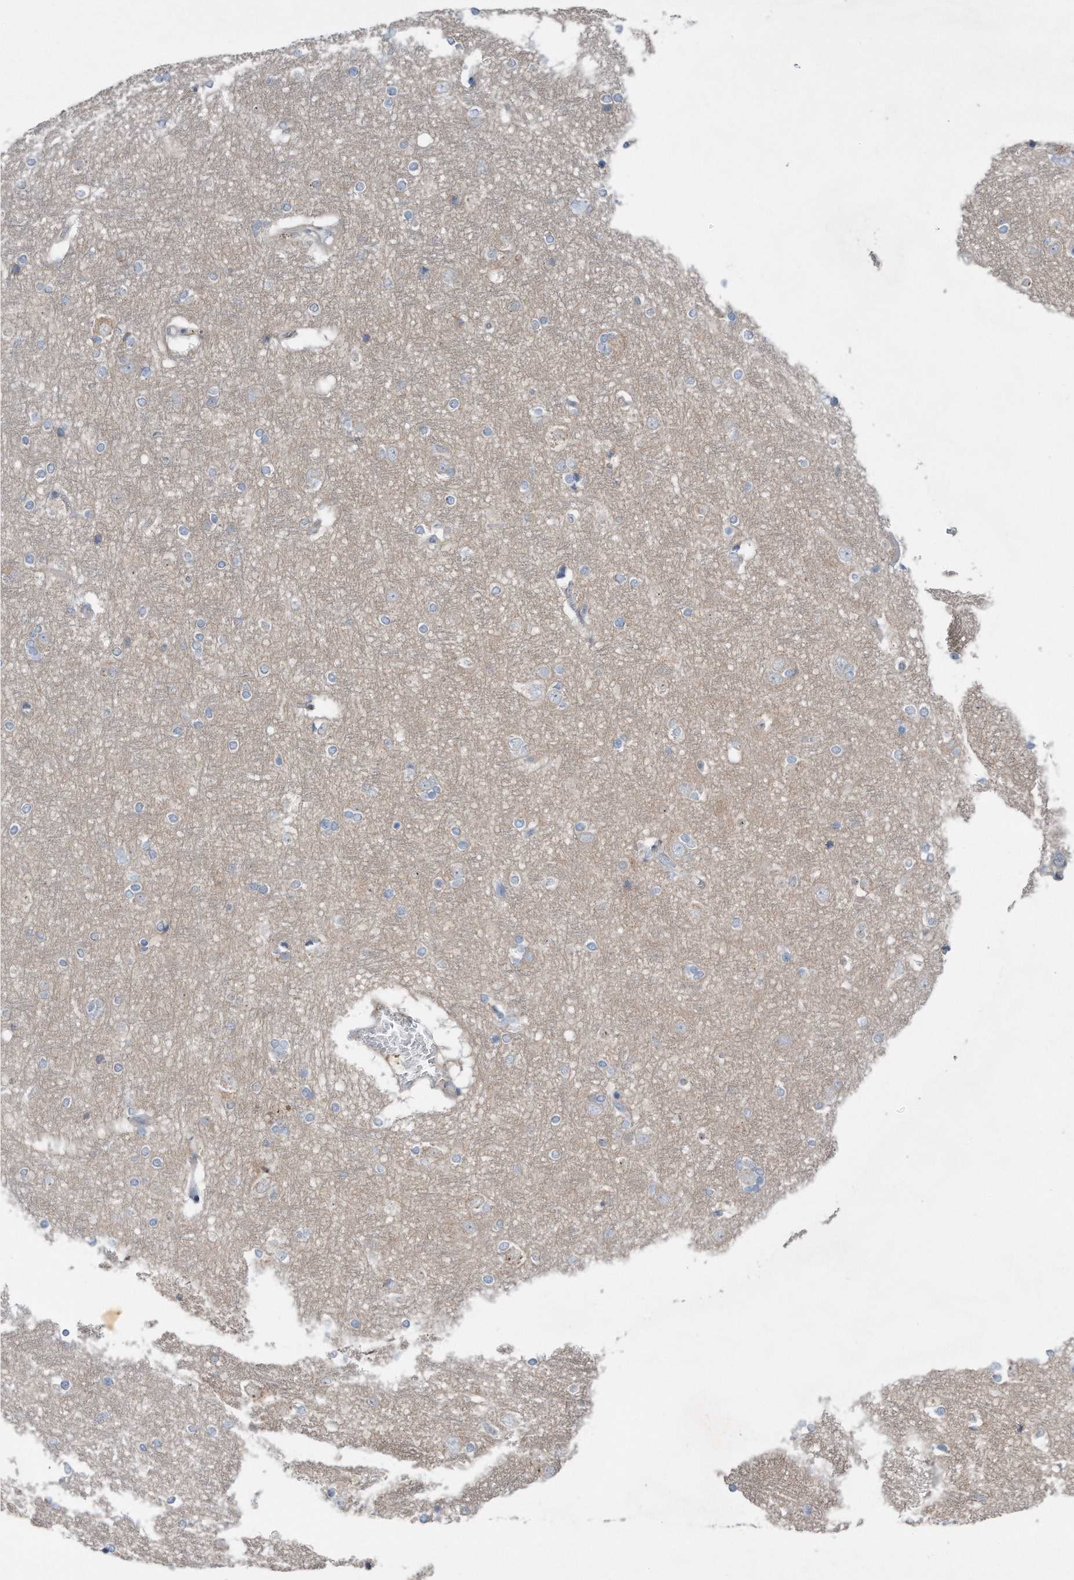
{"staining": {"intensity": "negative", "quantity": "none", "location": "none"}, "tissue": "cerebral cortex", "cell_type": "Endothelial cells", "image_type": "normal", "snomed": [{"axis": "morphology", "description": "Normal tissue, NOS"}, {"axis": "topography", "description": "Cerebral cortex"}], "caption": "Human cerebral cortex stained for a protein using immunohistochemistry demonstrates no expression in endothelial cells.", "gene": "YRDC", "patient": {"sex": "male", "age": 54}}